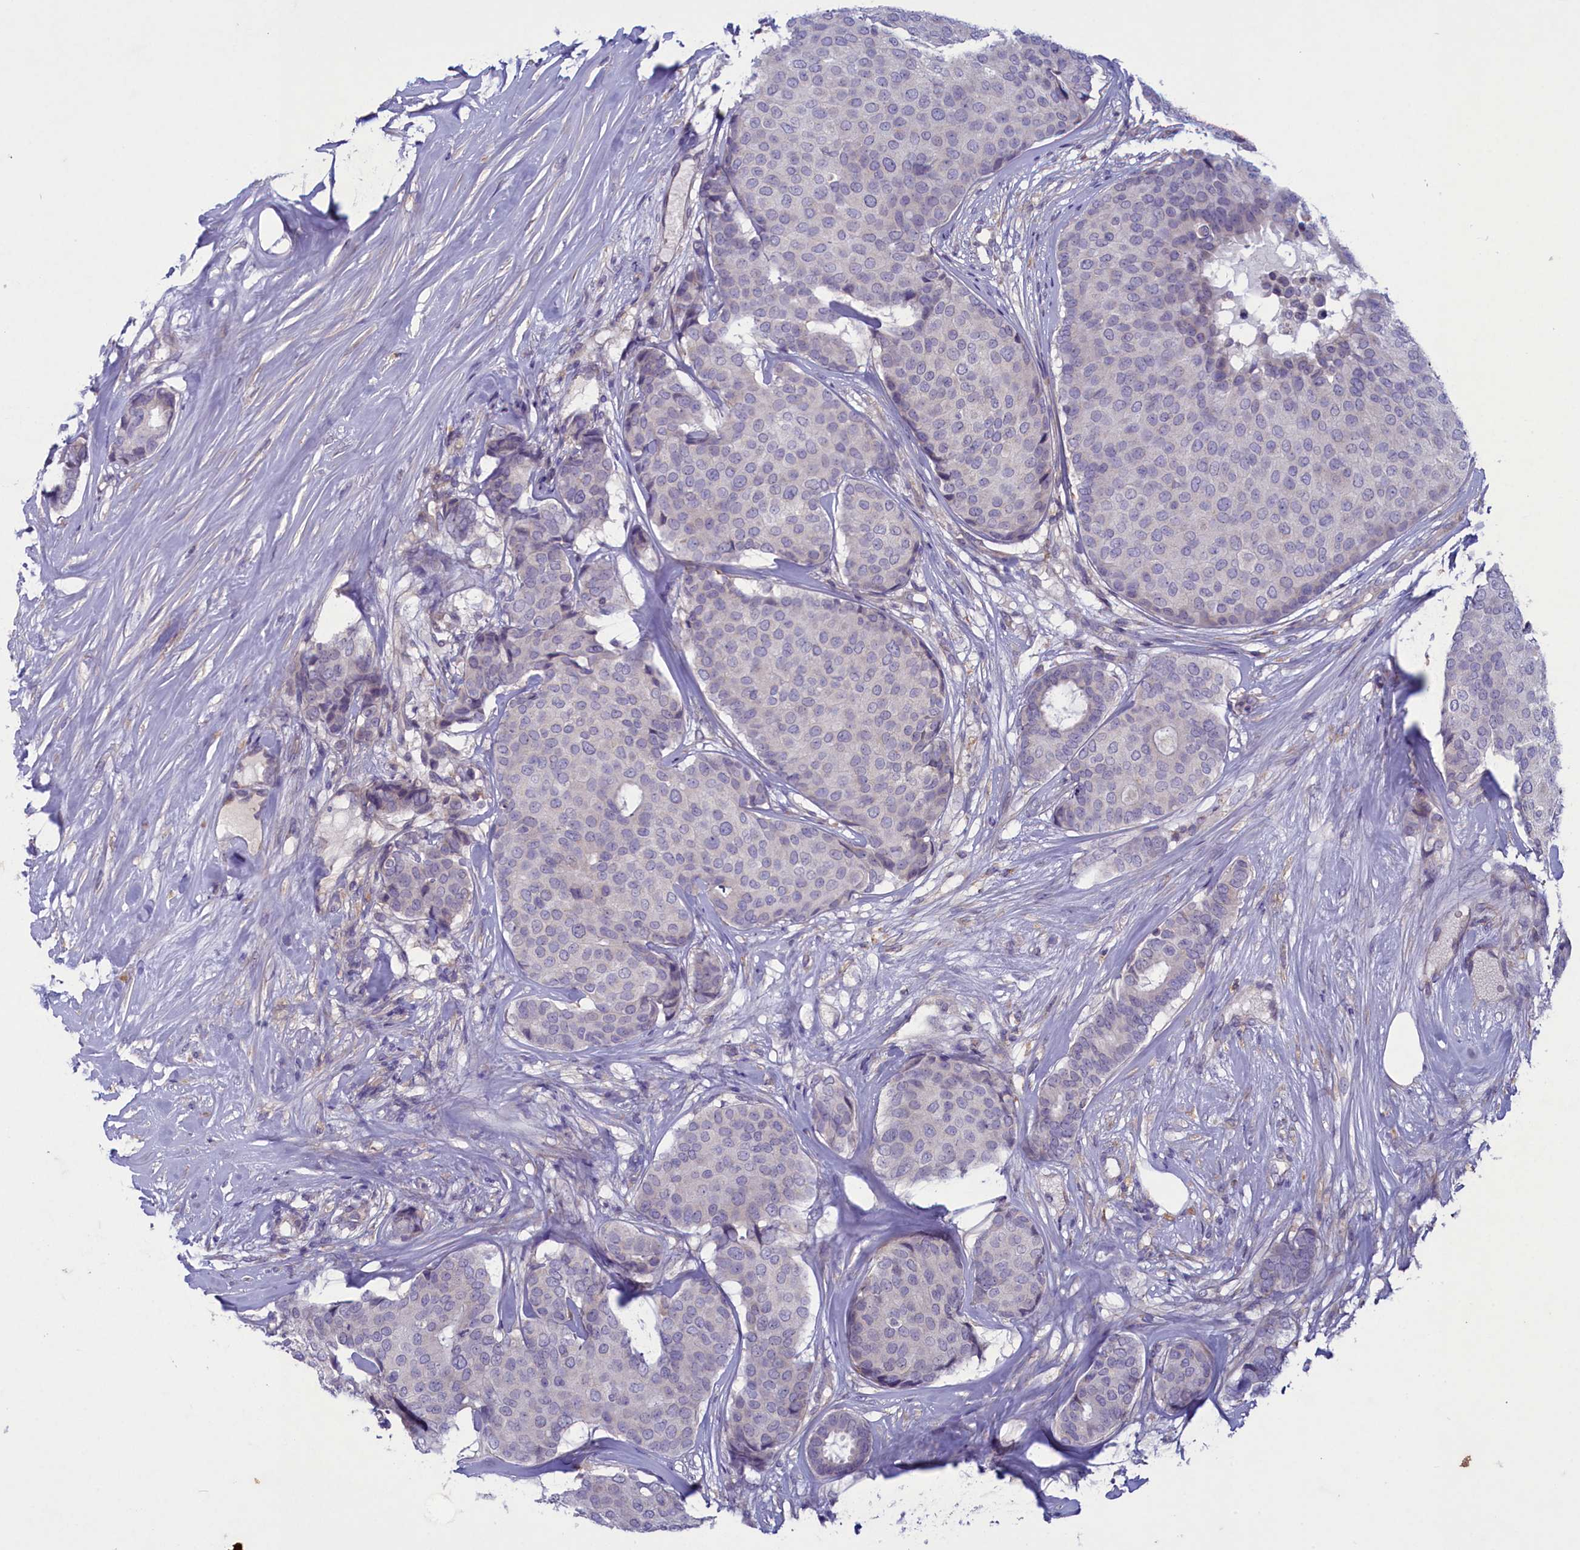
{"staining": {"intensity": "negative", "quantity": "none", "location": "none"}, "tissue": "breast cancer", "cell_type": "Tumor cells", "image_type": "cancer", "snomed": [{"axis": "morphology", "description": "Duct carcinoma"}, {"axis": "topography", "description": "Breast"}], "caption": "The IHC image has no significant staining in tumor cells of breast infiltrating ductal carcinoma tissue.", "gene": "PLEKHG6", "patient": {"sex": "female", "age": 75}}